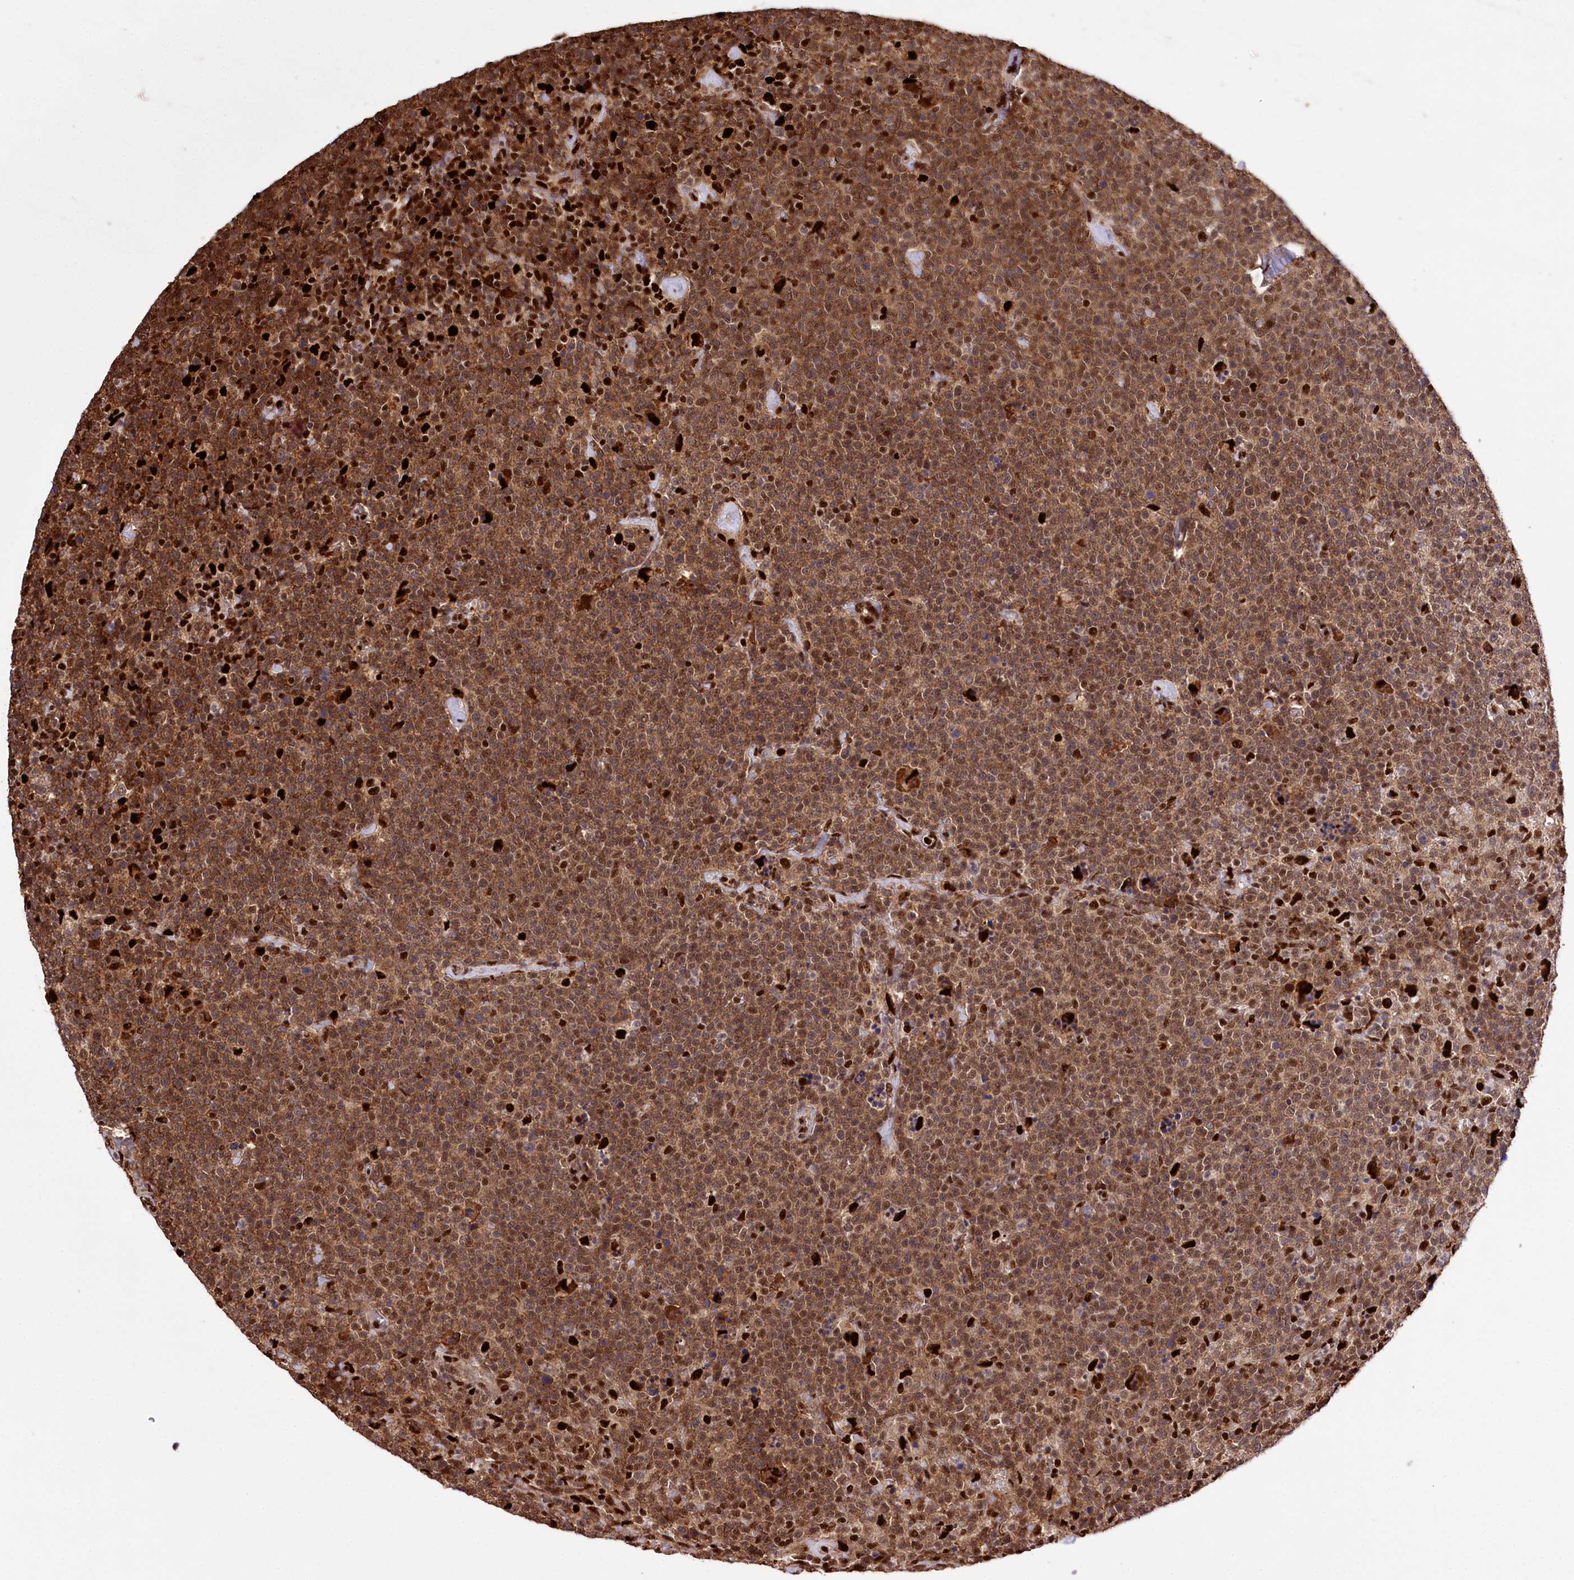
{"staining": {"intensity": "moderate", "quantity": ">75%", "location": "cytoplasmic/membranous,nuclear"}, "tissue": "lymphoma", "cell_type": "Tumor cells", "image_type": "cancer", "snomed": [{"axis": "morphology", "description": "Malignant lymphoma, non-Hodgkin's type, High grade"}, {"axis": "topography", "description": "Lymph node"}], "caption": "This photomicrograph displays immunohistochemistry (IHC) staining of malignant lymphoma, non-Hodgkin's type (high-grade), with medium moderate cytoplasmic/membranous and nuclear staining in about >75% of tumor cells.", "gene": "FIGN", "patient": {"sex": "male", "age": 61}}